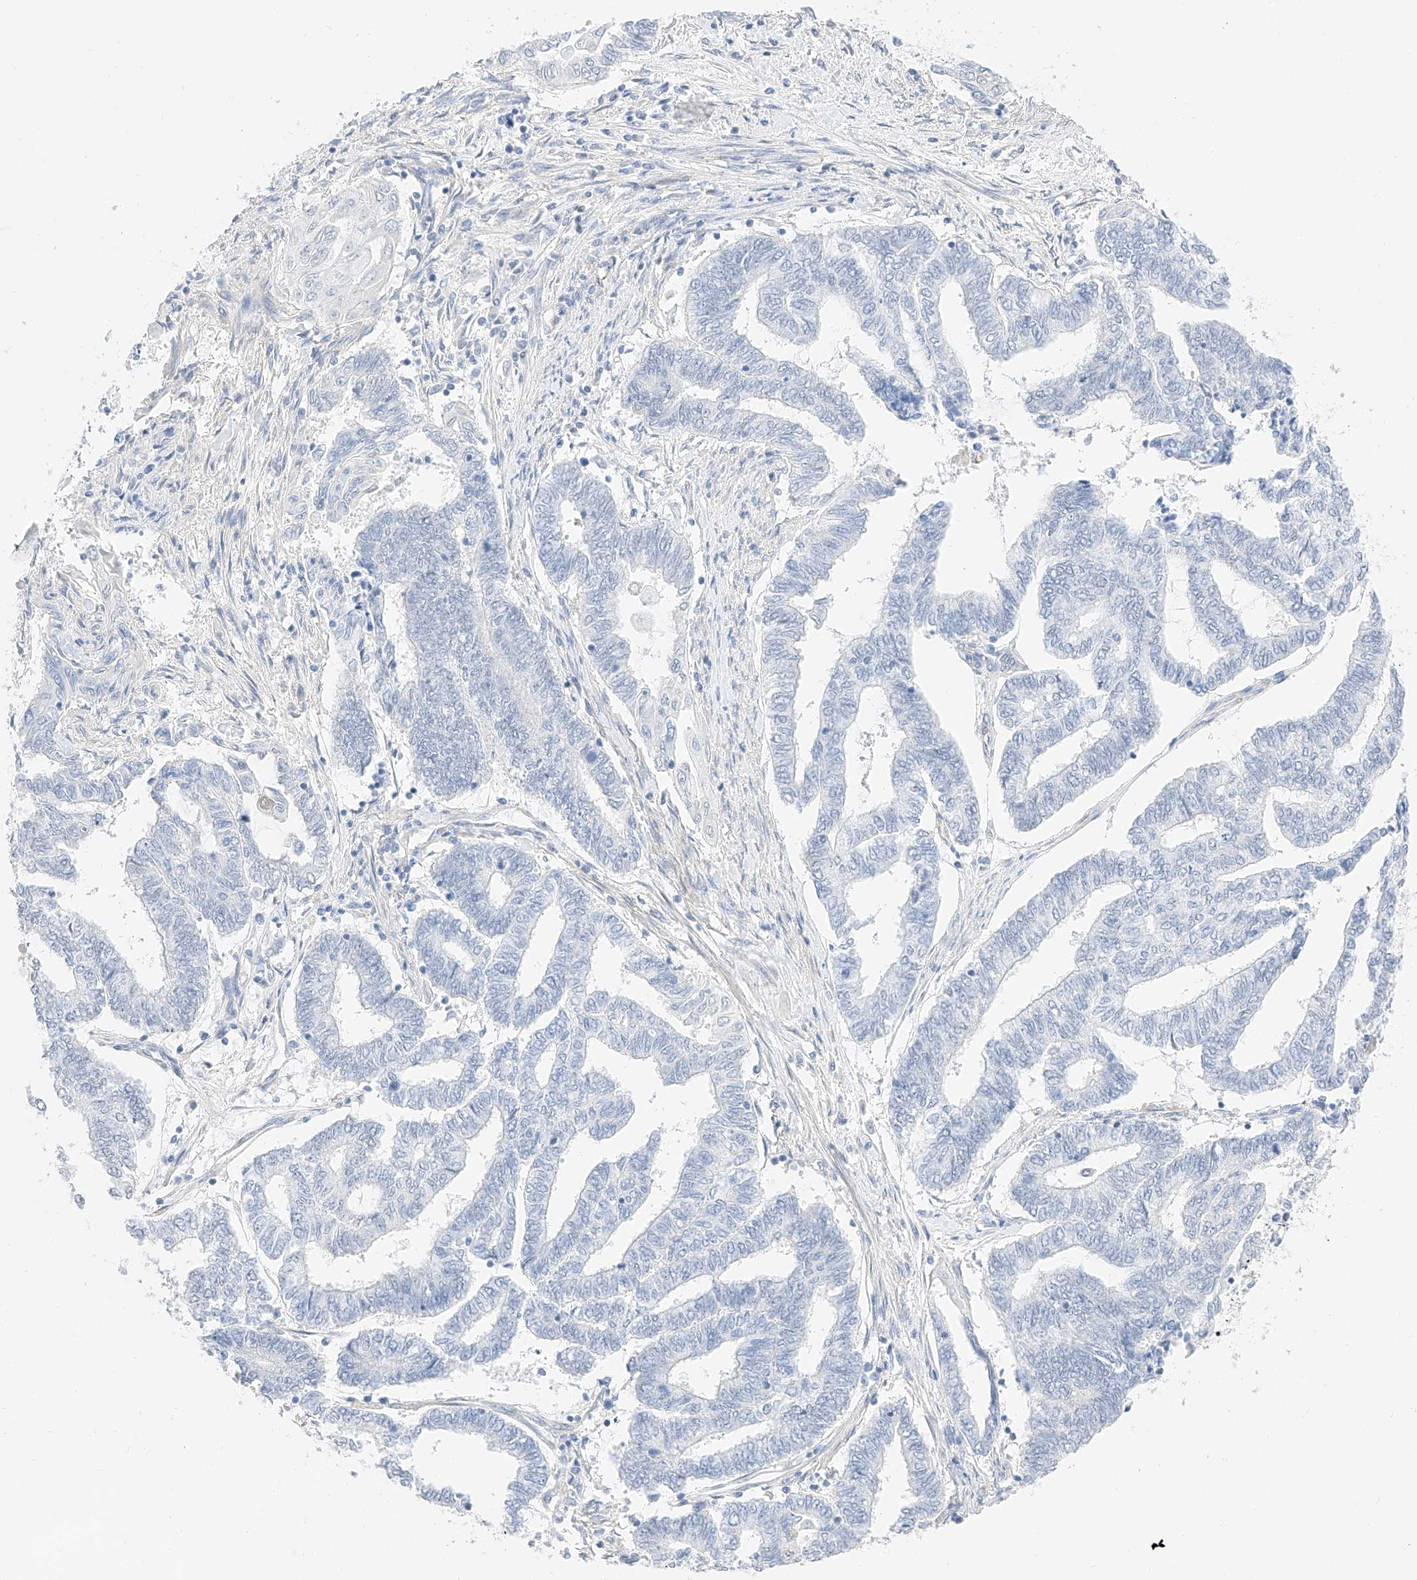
{"staining": {"intensity": "negative", "quantity": "none", "location": "none"}, "tissue": "endometrial cancer", "cell_type": "Tumor cells", "image_type": "cancer", "snomed": [{"axis": "morphology", "description": "Adenocarcinoma, NOS"}, {"axis": "topography", "description": "Uterus"}, {"axis": "topography", "description": "Endometrium"}], "caption": "Immunohistochemistry (IHC) image of human endometrial cancer (adenocarcinoma) stained for a protein (brown), which demonstrates no expression in tumor cells.", "gene": "CDCP2", "patient": {"sex": "female", "age": 70}}